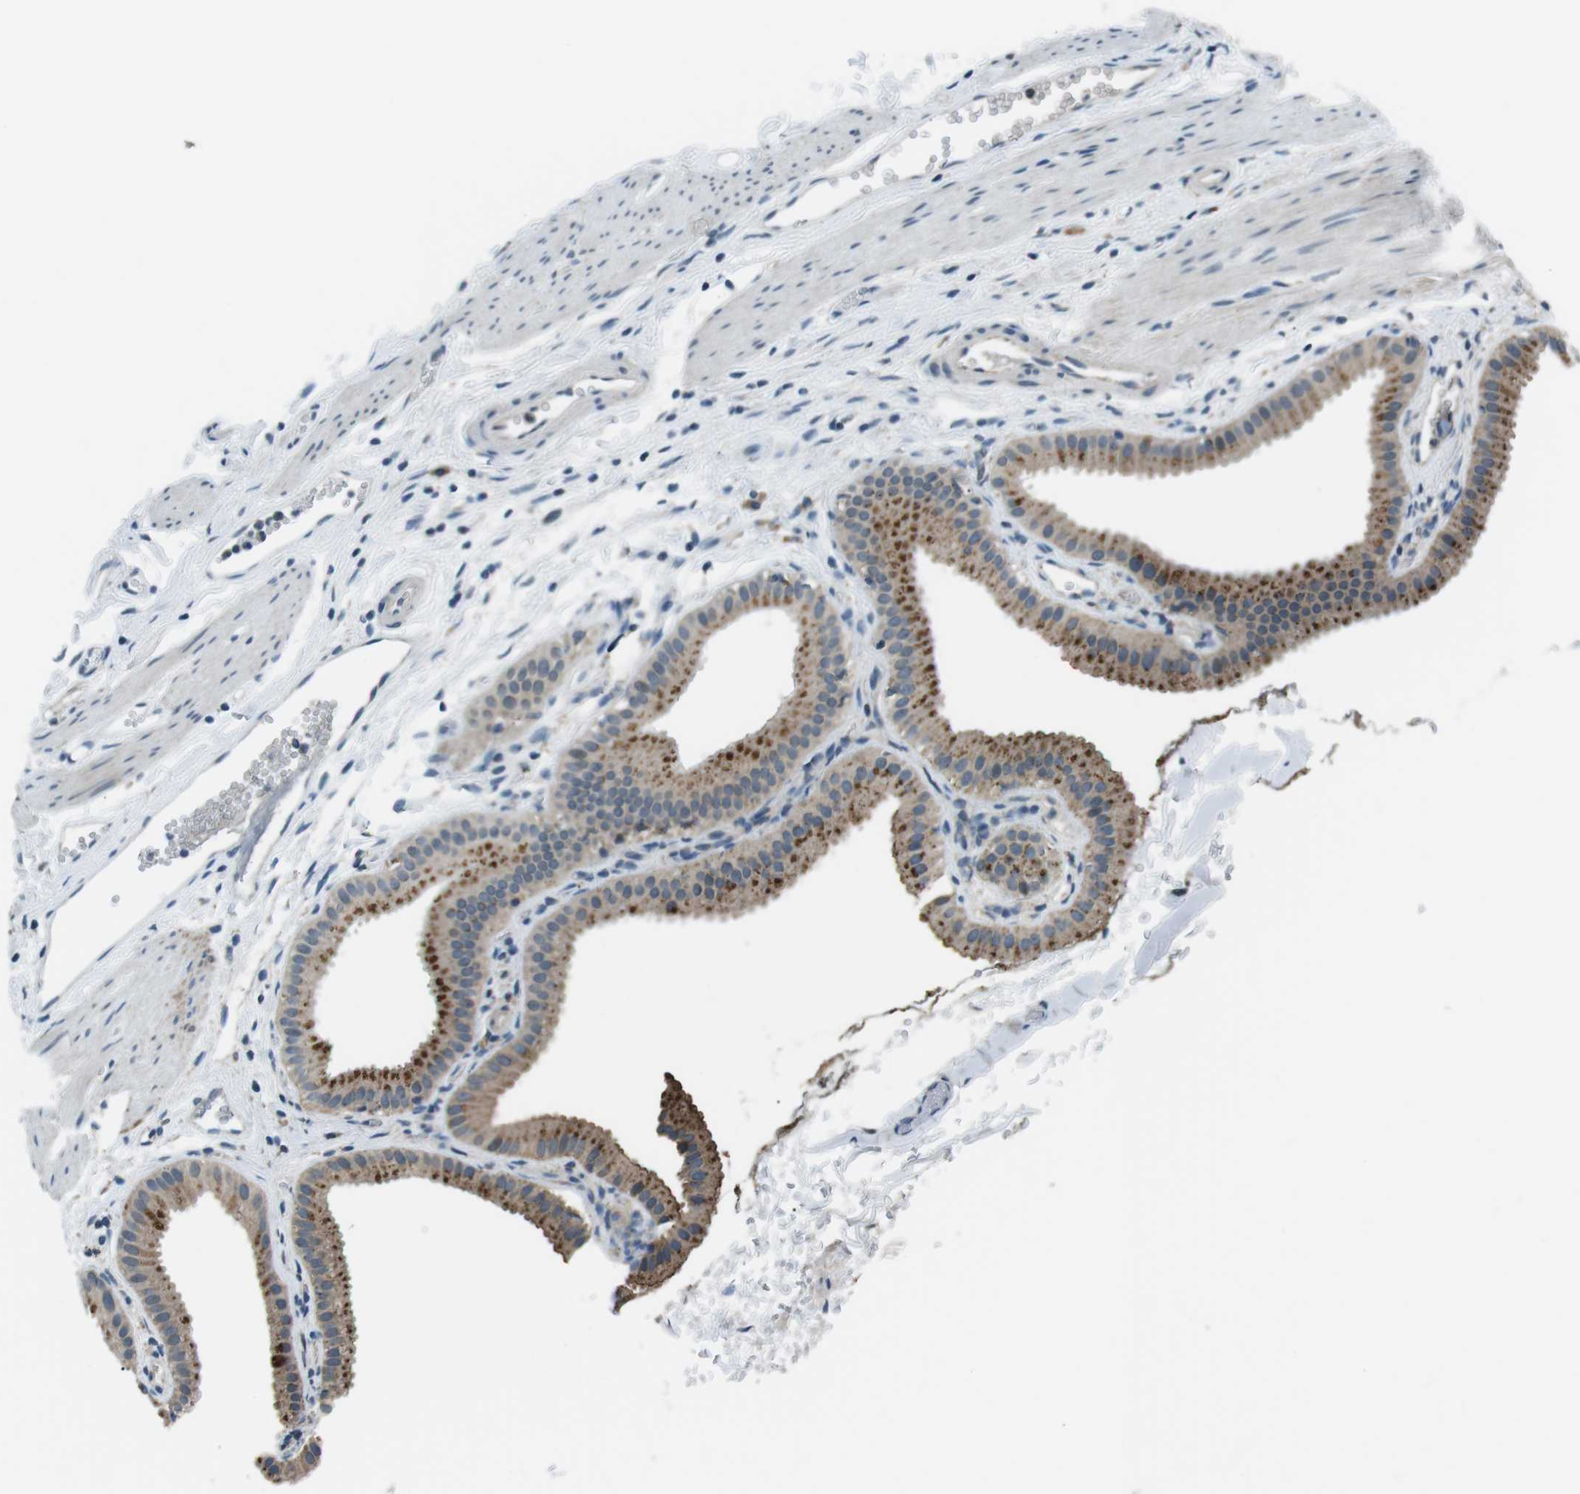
{"staining": {"intensity": "moderate", "quantity": ">75%", "location": "cytoplasmic/membranous"}, "tissue": "gallbladder", "cell_type": "Glandular cells", "image_type": "normal", "snomed": [{"axis": "morphology", "description": "Normal tissue, NOS"}, {"axis": "topography", "description": "Gallbladder"}], "caption": "Gallbladder was stained to show a protein in brown. There is medium levels of moderate cytoplasmic/membranous positivity in approximately >75% of glandular cells.", "gene": "FAM3B", "patient": {"sex": "female", "age": 64}}